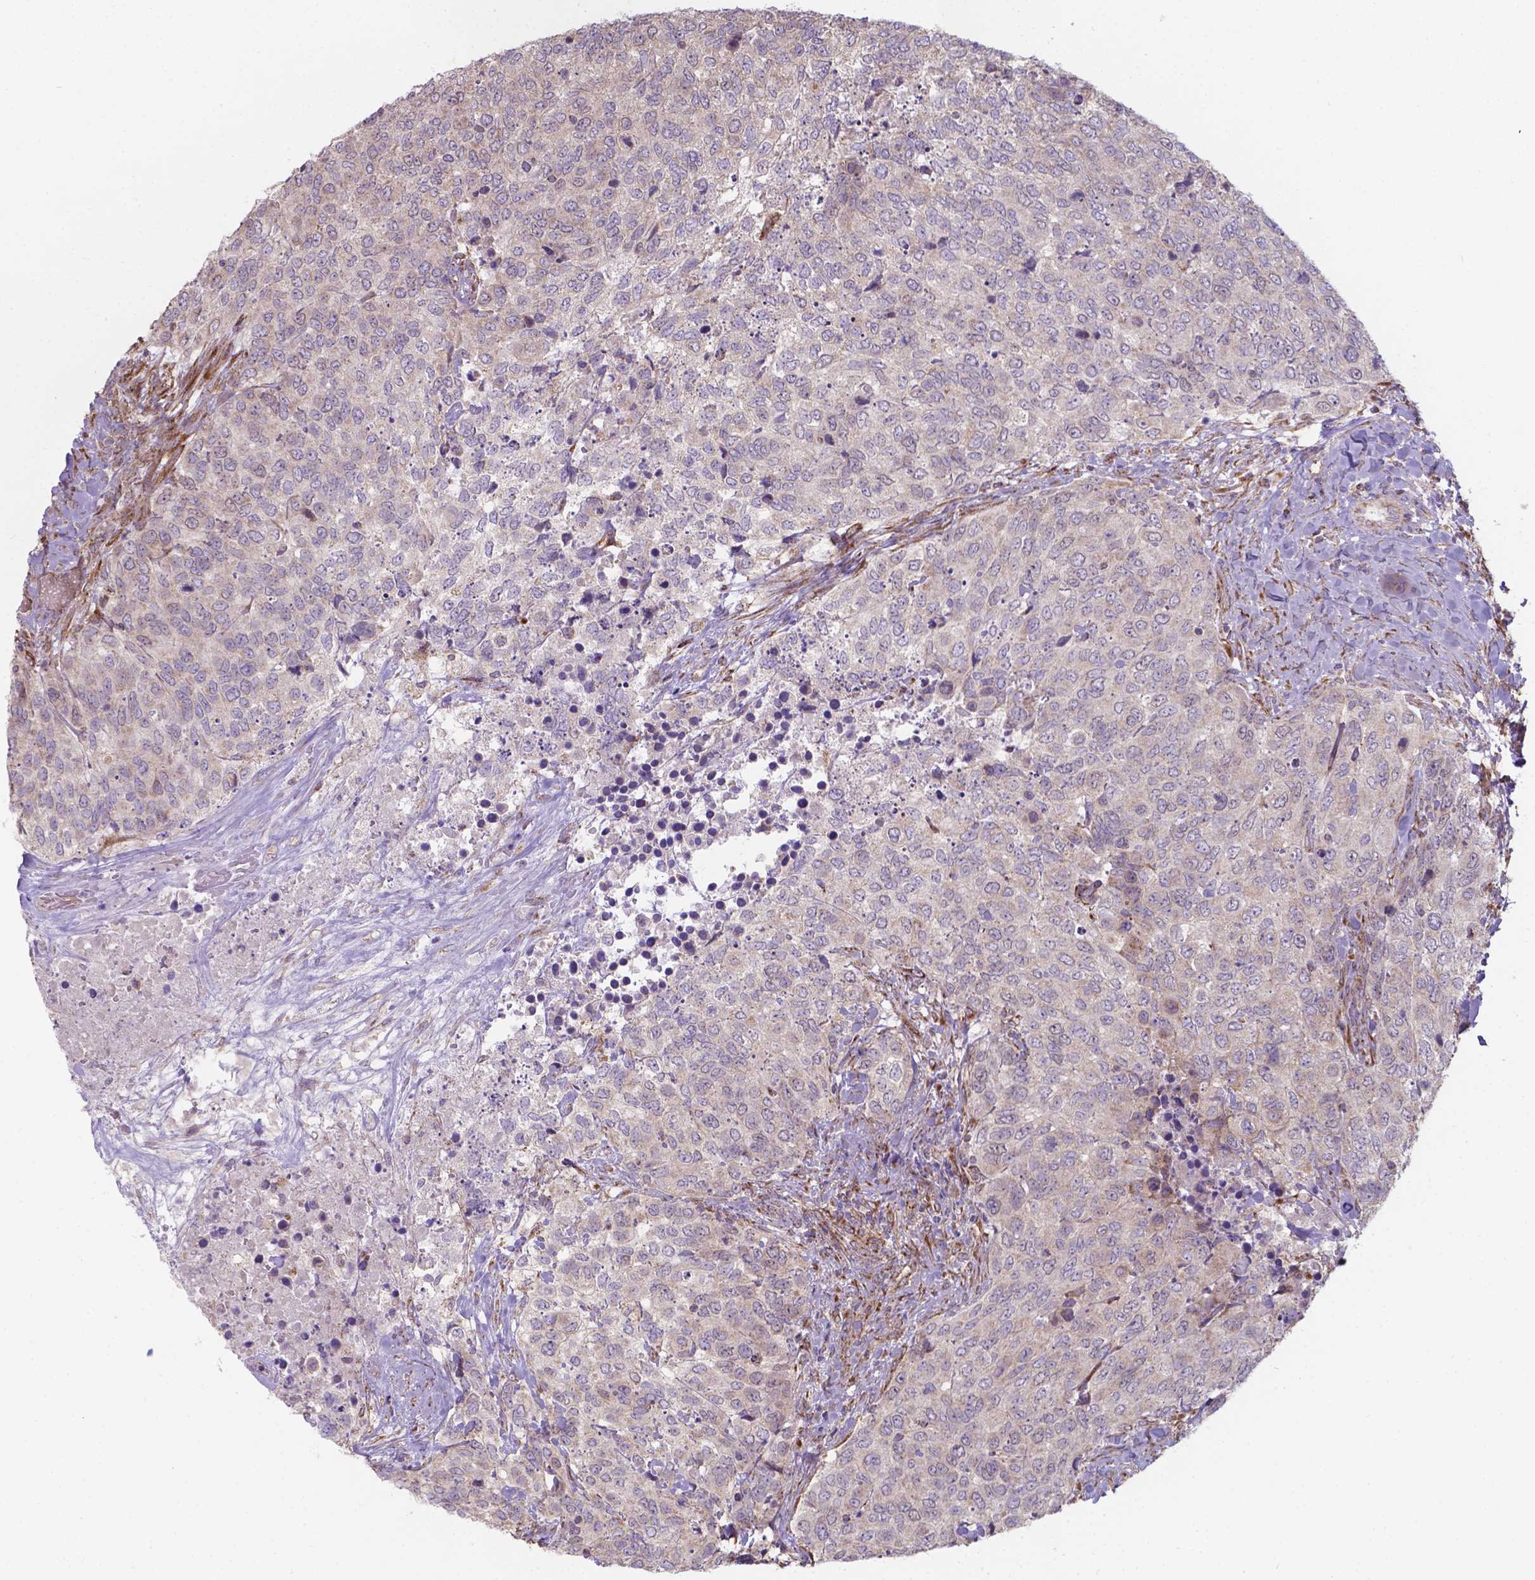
{"staining": {"intensity": "weak", "quantity": "<25%", "location": "cytoplasmic/membranous"}, "tissue": "urothelial cancer", "cell_type": "Tumor cells", "image_type": "cancer", "snomed": [{"axis": "morphology", "description": "Urothelial carcinoma, High grade"}, {"axis": "topography", "description": "Urinary bladder"}], "caption": "The immunohistochemistry (IHC) histopathology image has no significant expression in tumor cells of urothelial cancer tissue. (DAB immunohistochemistry (IHC) visualized using brightfield microscopy, high magnification).", "gene": "FAM114A1", "patient": {"sex": "female", "age": 78}}